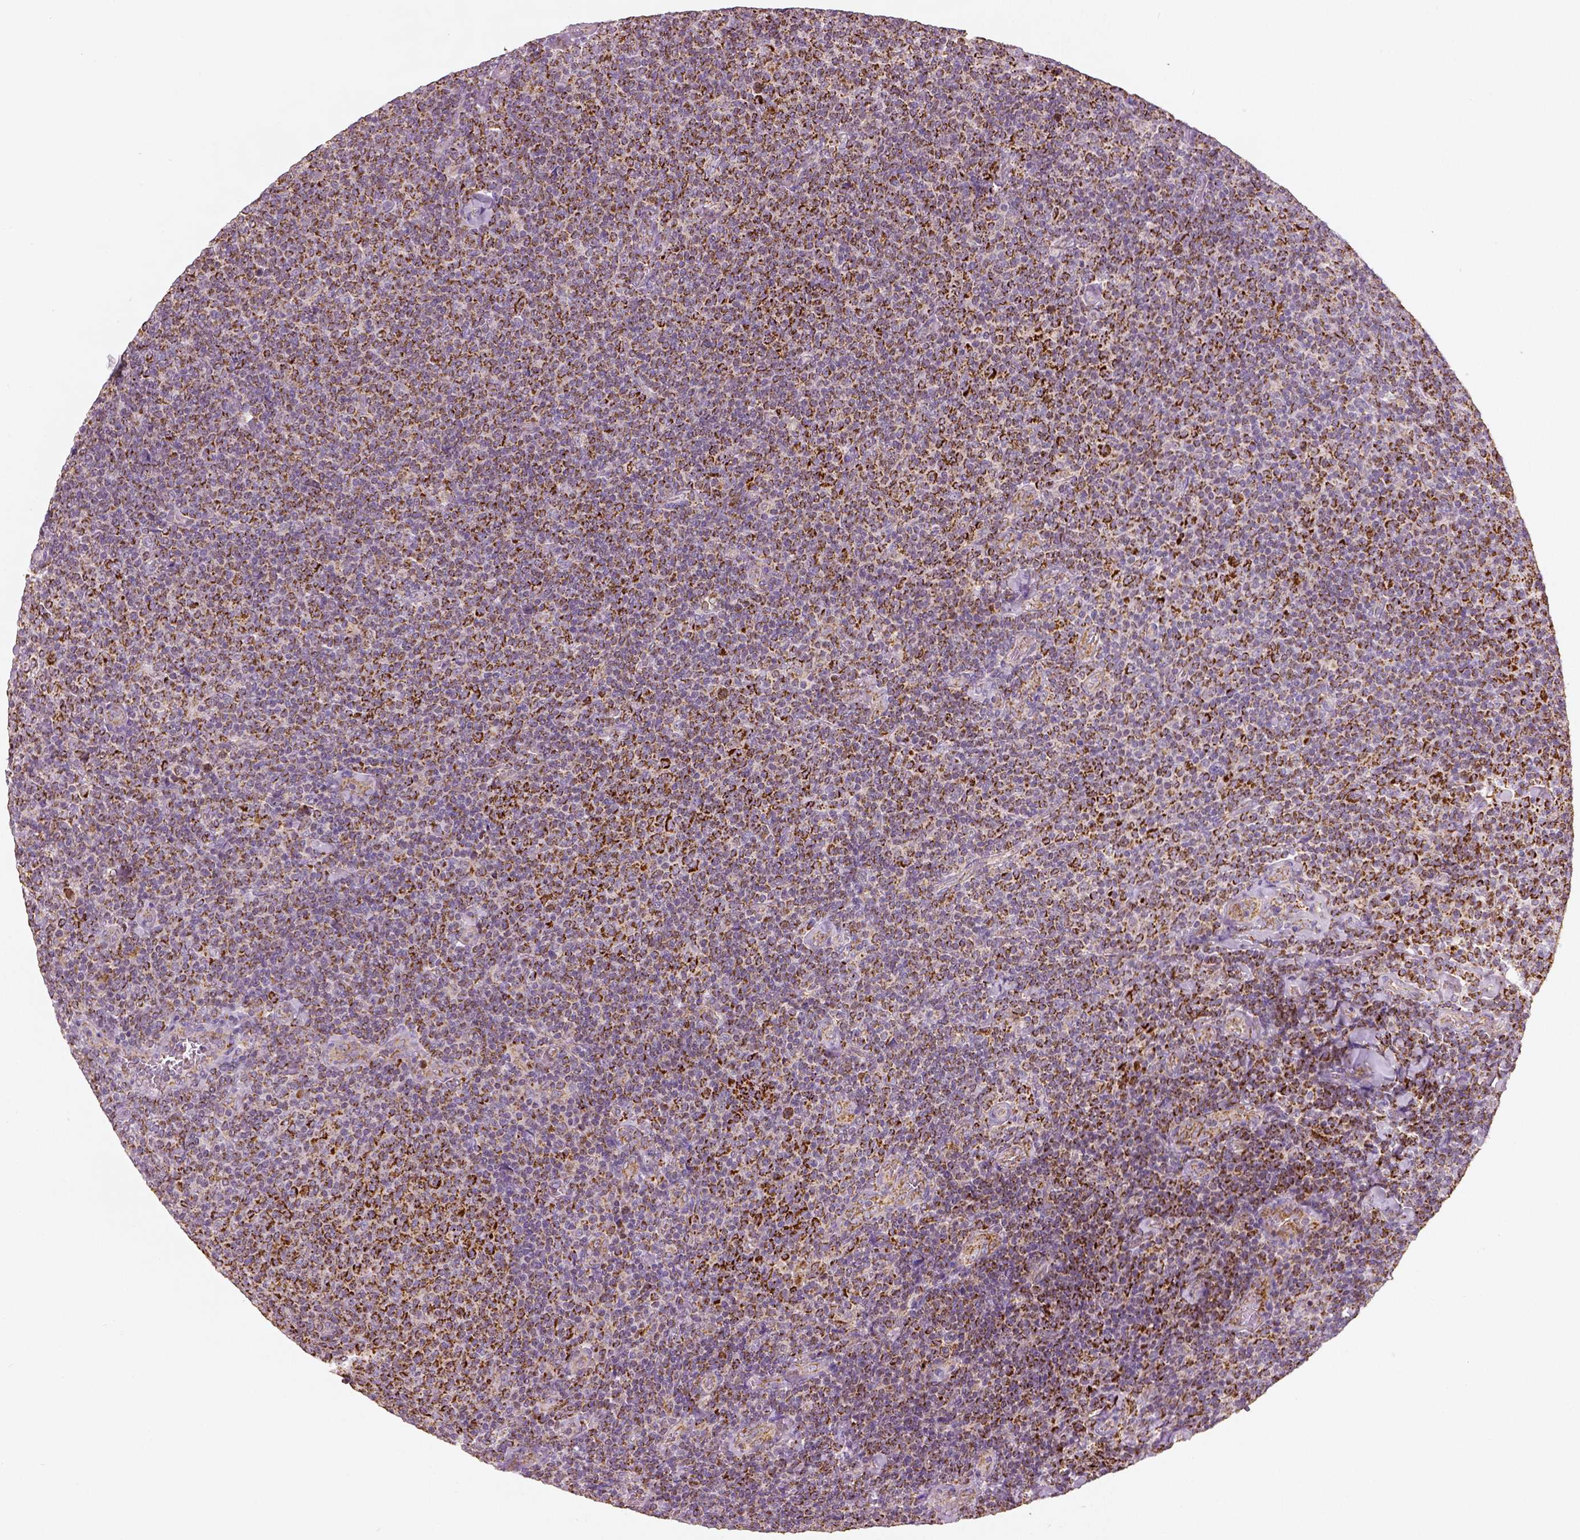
{"staining": {"intensity": "strong", "quantity": ">75%", "location": "cytoplasmic/membranous"}, "tissue": "lymphoma", "cell_type": "Tumor cells", "image_type": "cancer", "snomed": [{"axis": "morphology", "description": "Malignant lymphoma, non-Hodgkin's type, Low grade"}, {"axis": "topography", "description": "Lymph node"}], "caption": "A brown stain labels strong cytoplasmic/membranous staining of a protein in low-grade malignant lymphoma, non-Hodgkin's type tumor cells.", "gene": "PGAM5", "patient": {"sex": "male", "age": 52}}